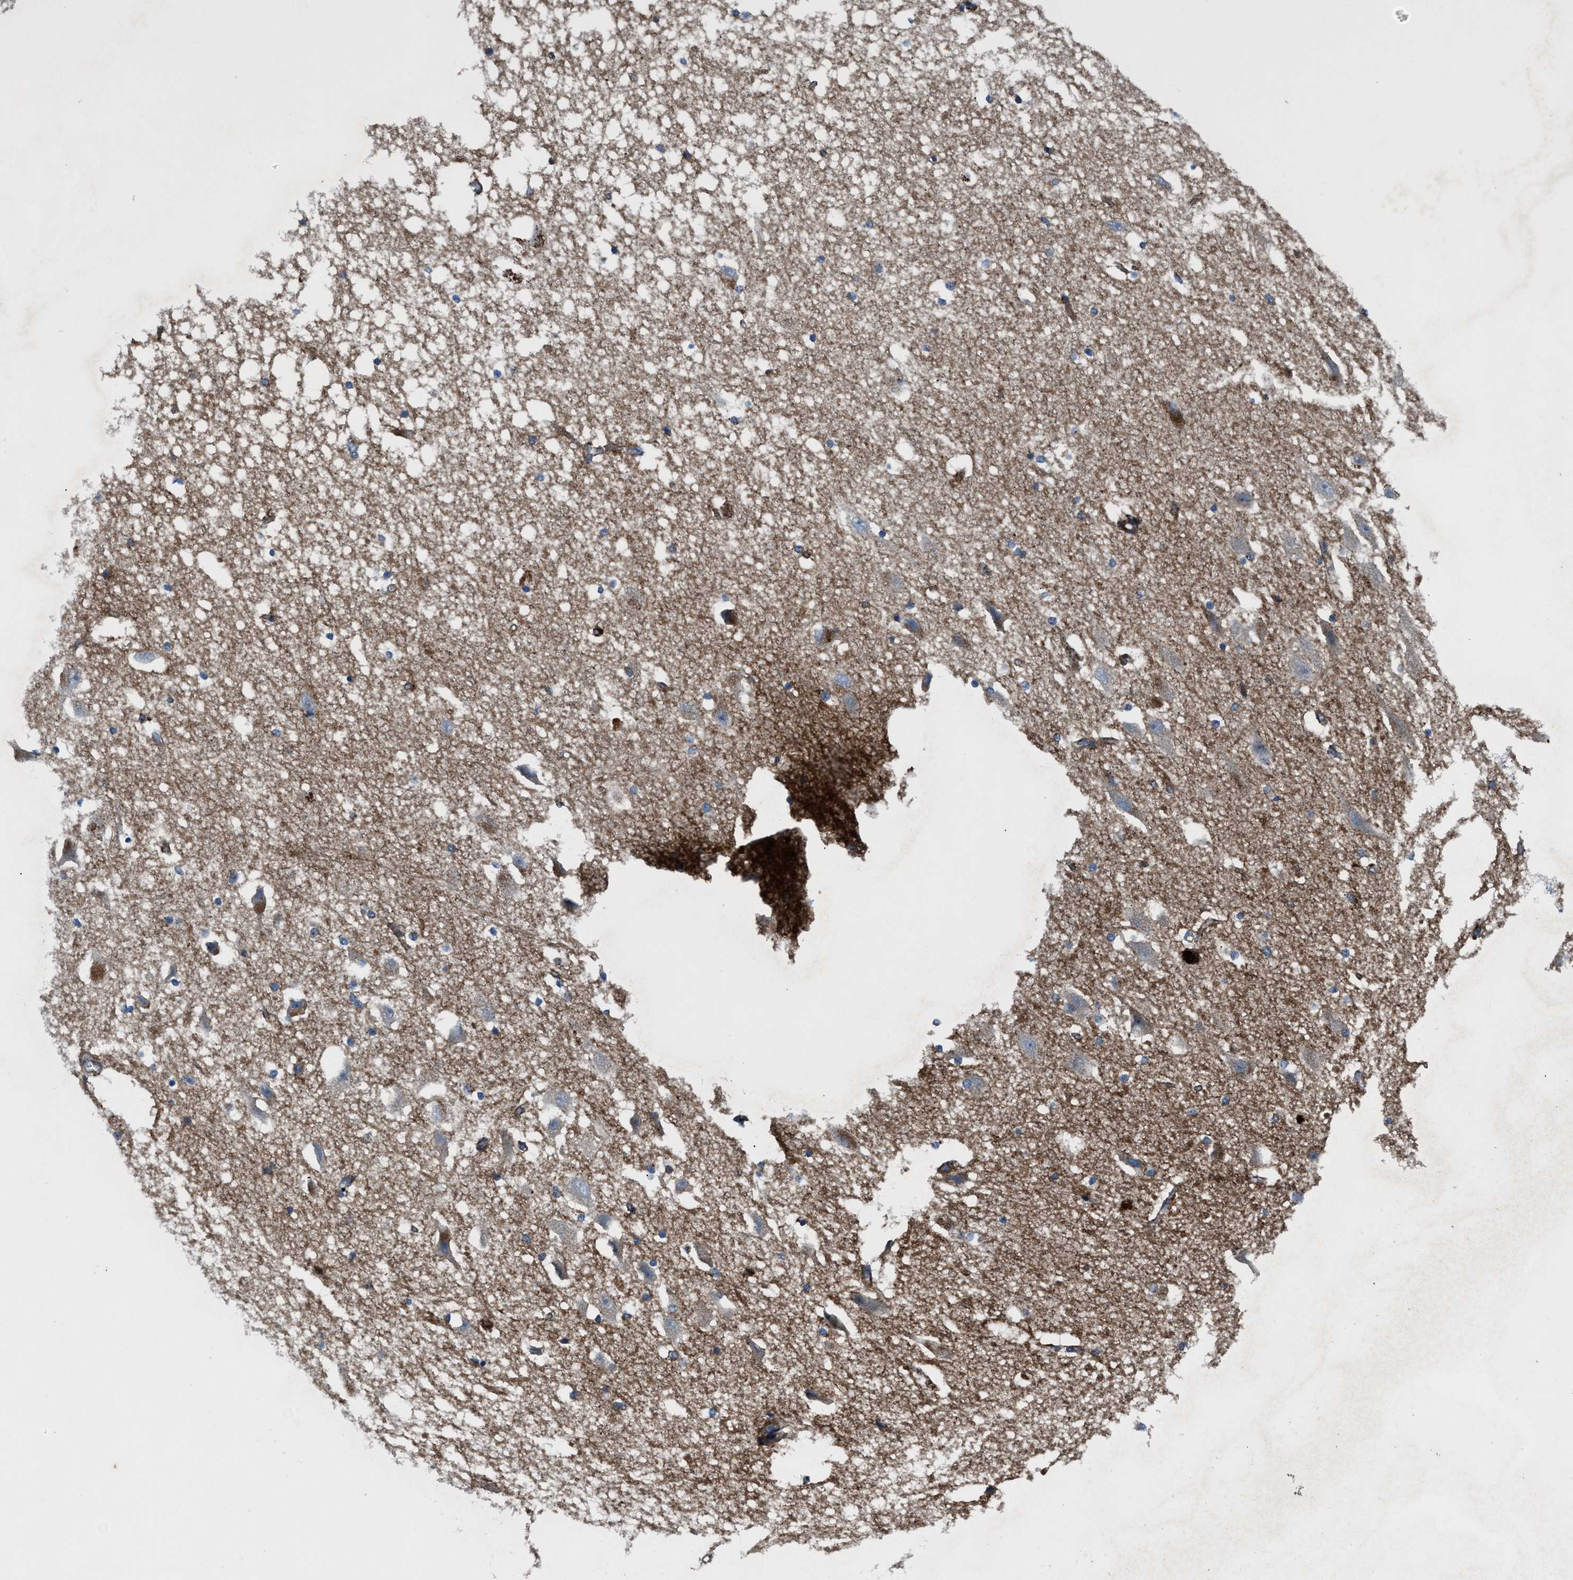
{"staining": {"intensity": "weak", "quantity": "25%-75%", "location": "cytoplasmic/membranous"}, "tissue": "hippocampus", "cell_type": "Glial cells", "image_type": "normal", "snomed": [{"axis": "morphology", "description": "Normal tissue, NOS"}, {"axis": "topography", "description": "Hippocampus"}], "caption": "Brown immunohistochemical staining in benign hippocampus demonstrates weak cytoplasmic/membranous staining in approximately 25%-75% of glial cells.", "gene": "AGPAT2", "patient": {"sex": "female", "age": 19}}